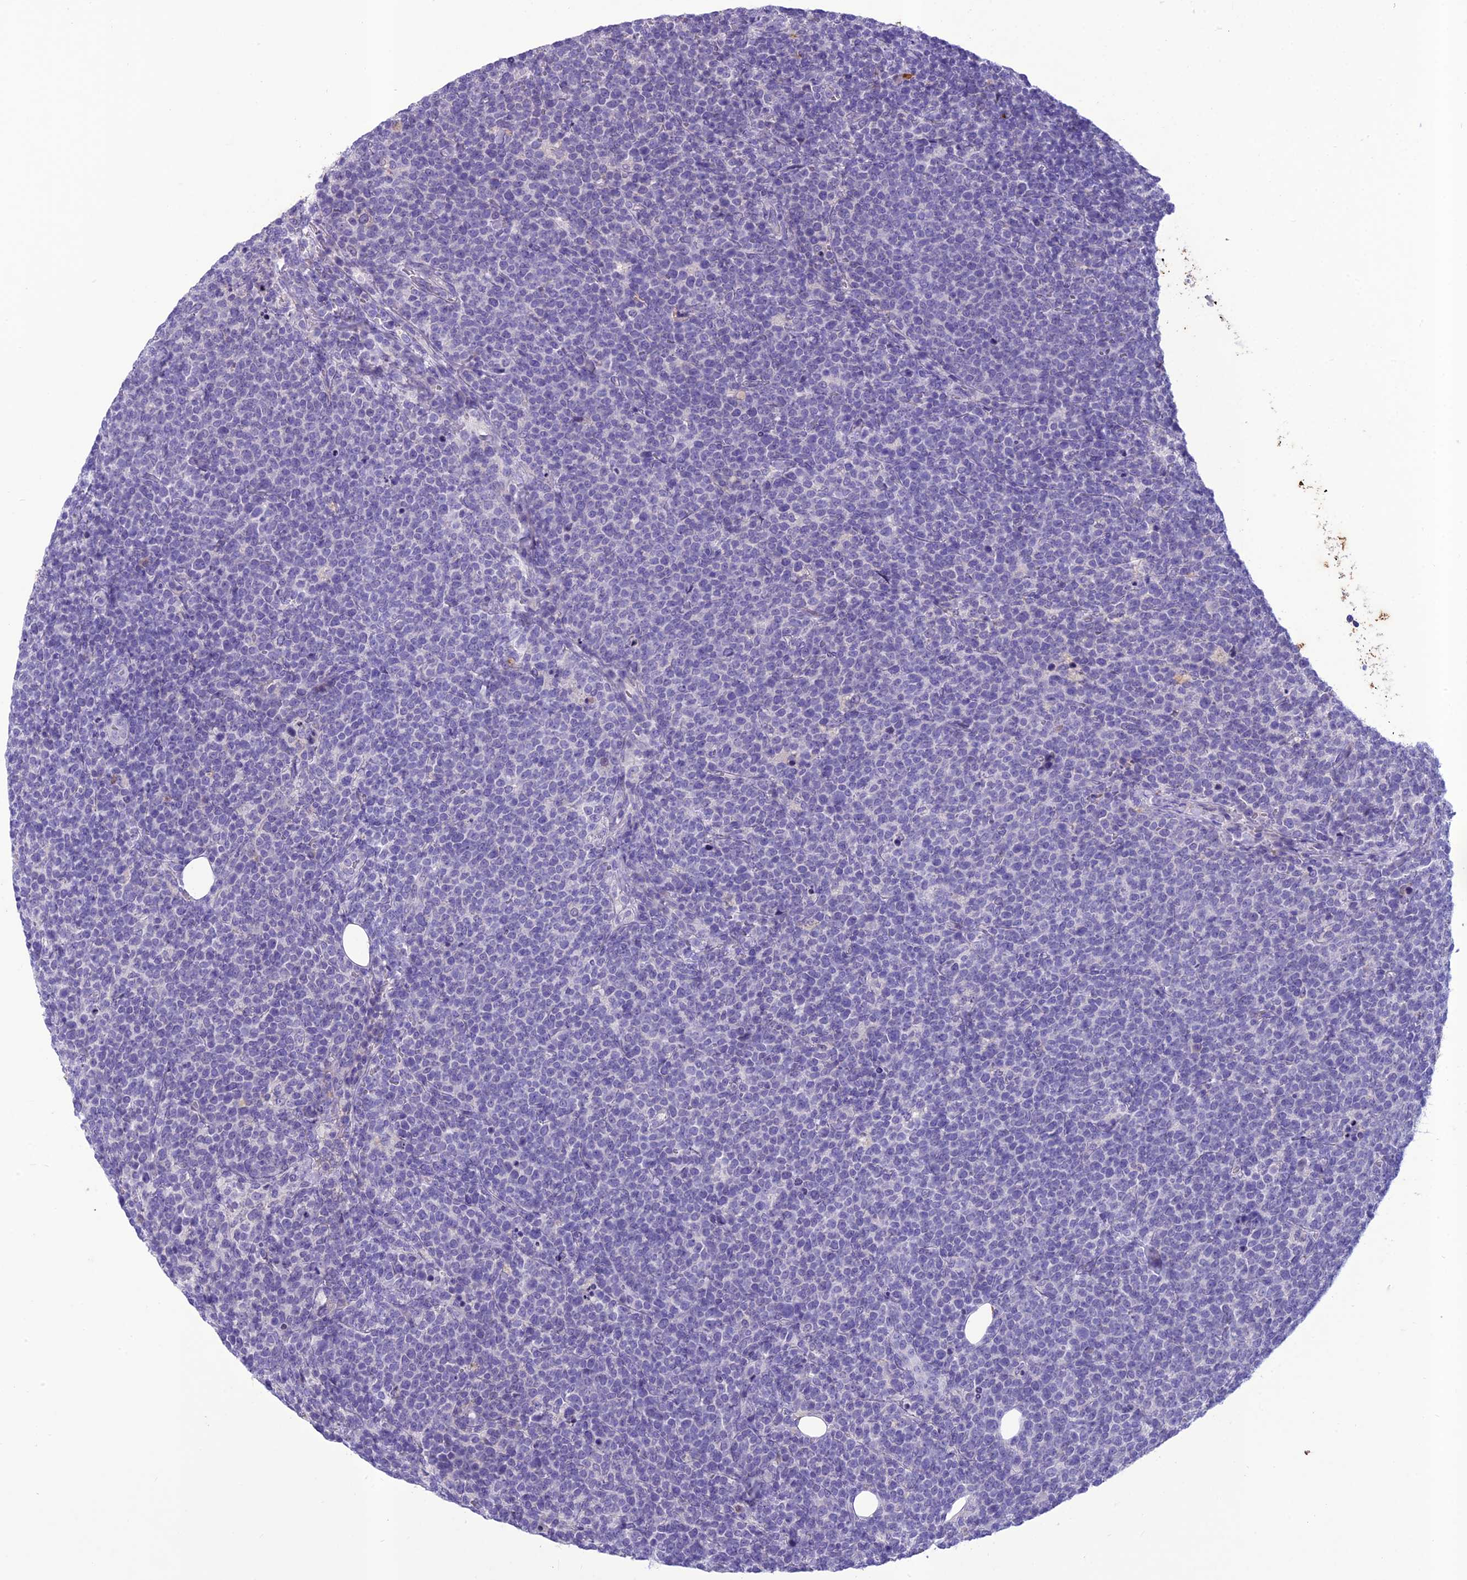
{"staining": {"intensity": "negative", "quantity": "none", "location": "none"}, "tissue": "lymphoma", "cell_type": "Tumor cells", "image_type": "cancer", "snomed": [{"axis": "morphology", "description": "Malignant lymphoma, non-Hodgkin's type, High grade"}, {"axis": "topography", "description": "Lymph node"}], "caption": "This is an IHC micrograph of lymphoma. There is no staining in tumor cells.", "gene": "IFT172", "patient": {"sex": "male", "age": 61}}